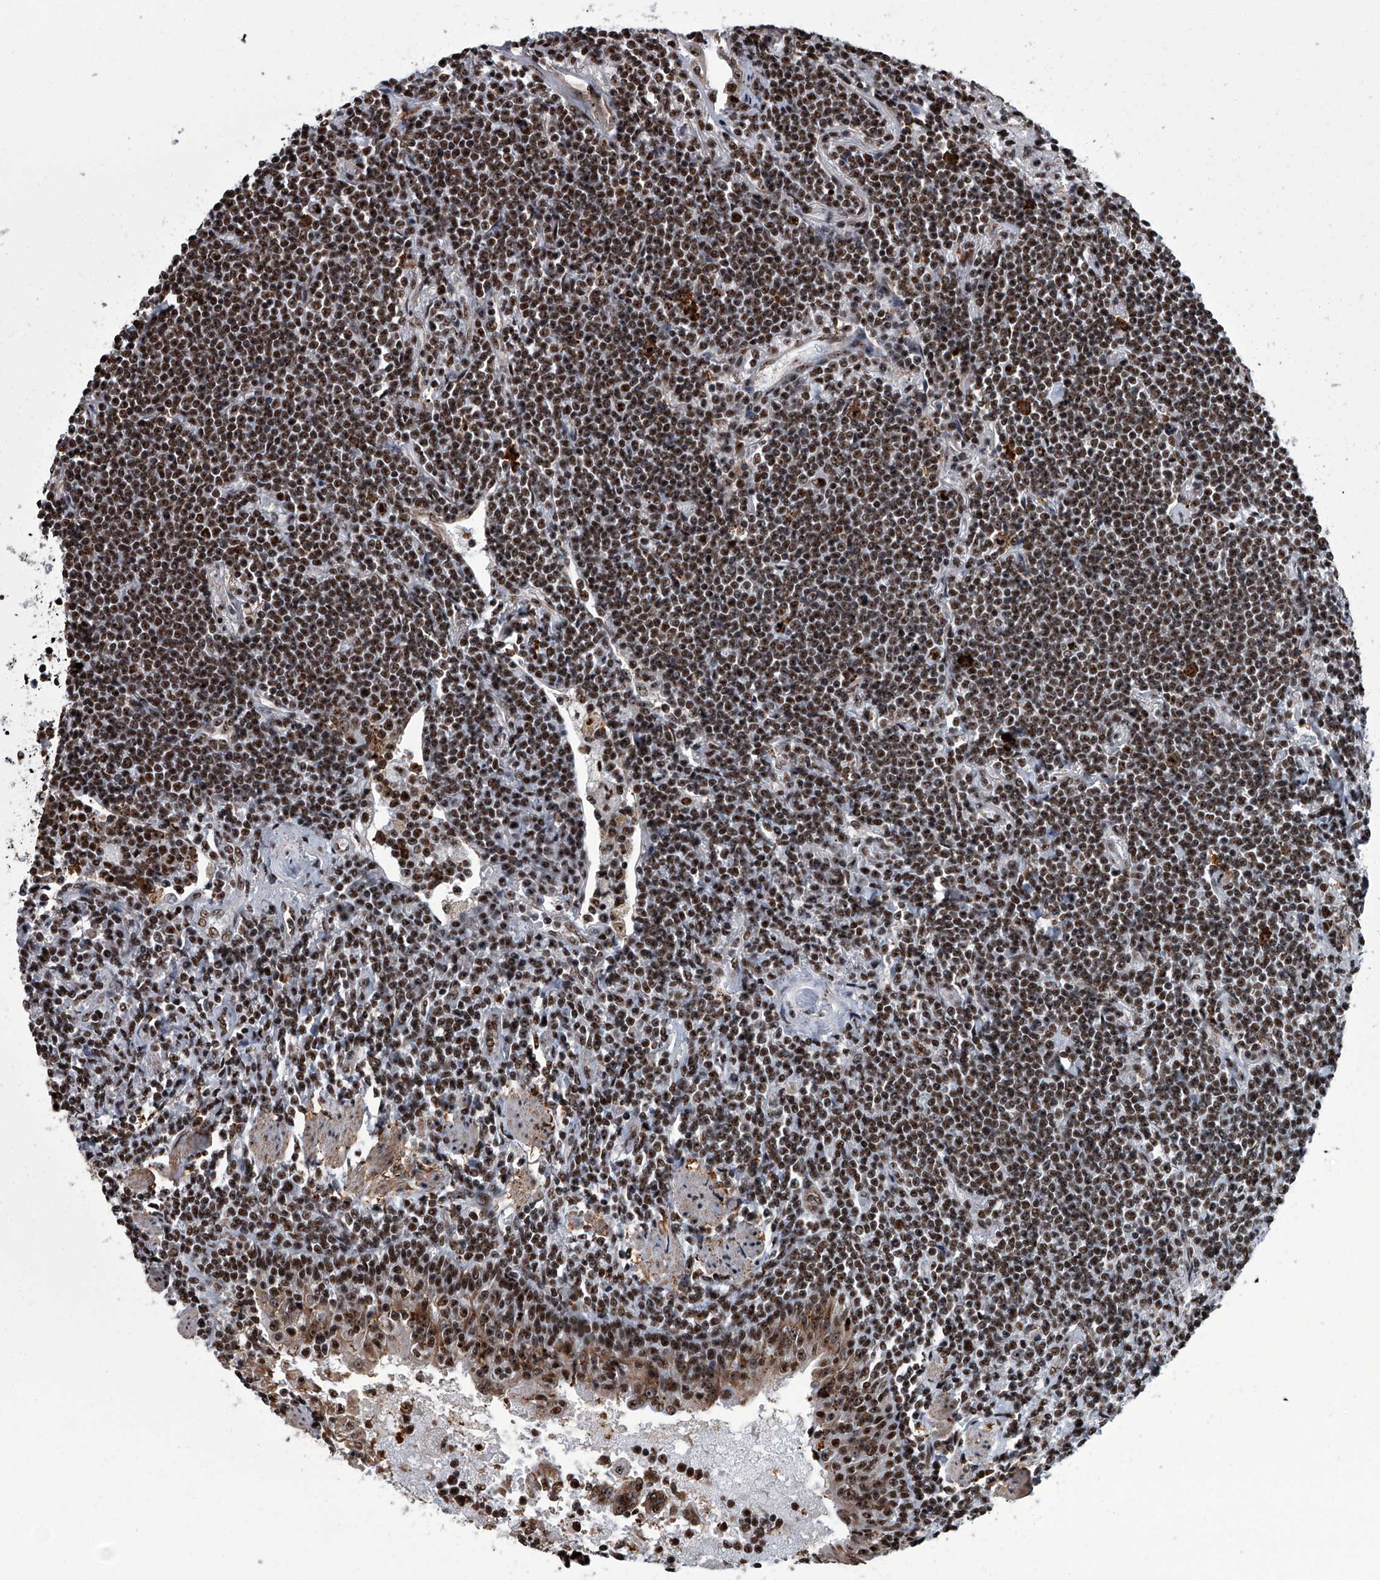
{"staining": {"intensity": "strong", "quantity": ">75%", "location": "nuclear"}, "tissue": "lymphoma", "cell_type": "Tumor cells", "image_type": "cancer", "snomed": [{"axis": "morphology", "description": "Malignant lymphoma, non-Hodgkin's type, Low grade"}, {"axis": "topography", "description": "Lung"}], "caption": "Lymphoma stained with a protein marker demonstrates strong staining in tumor cells.", "gene": "ZNF518B", "patient": {"sex": "female", "age": 71}}